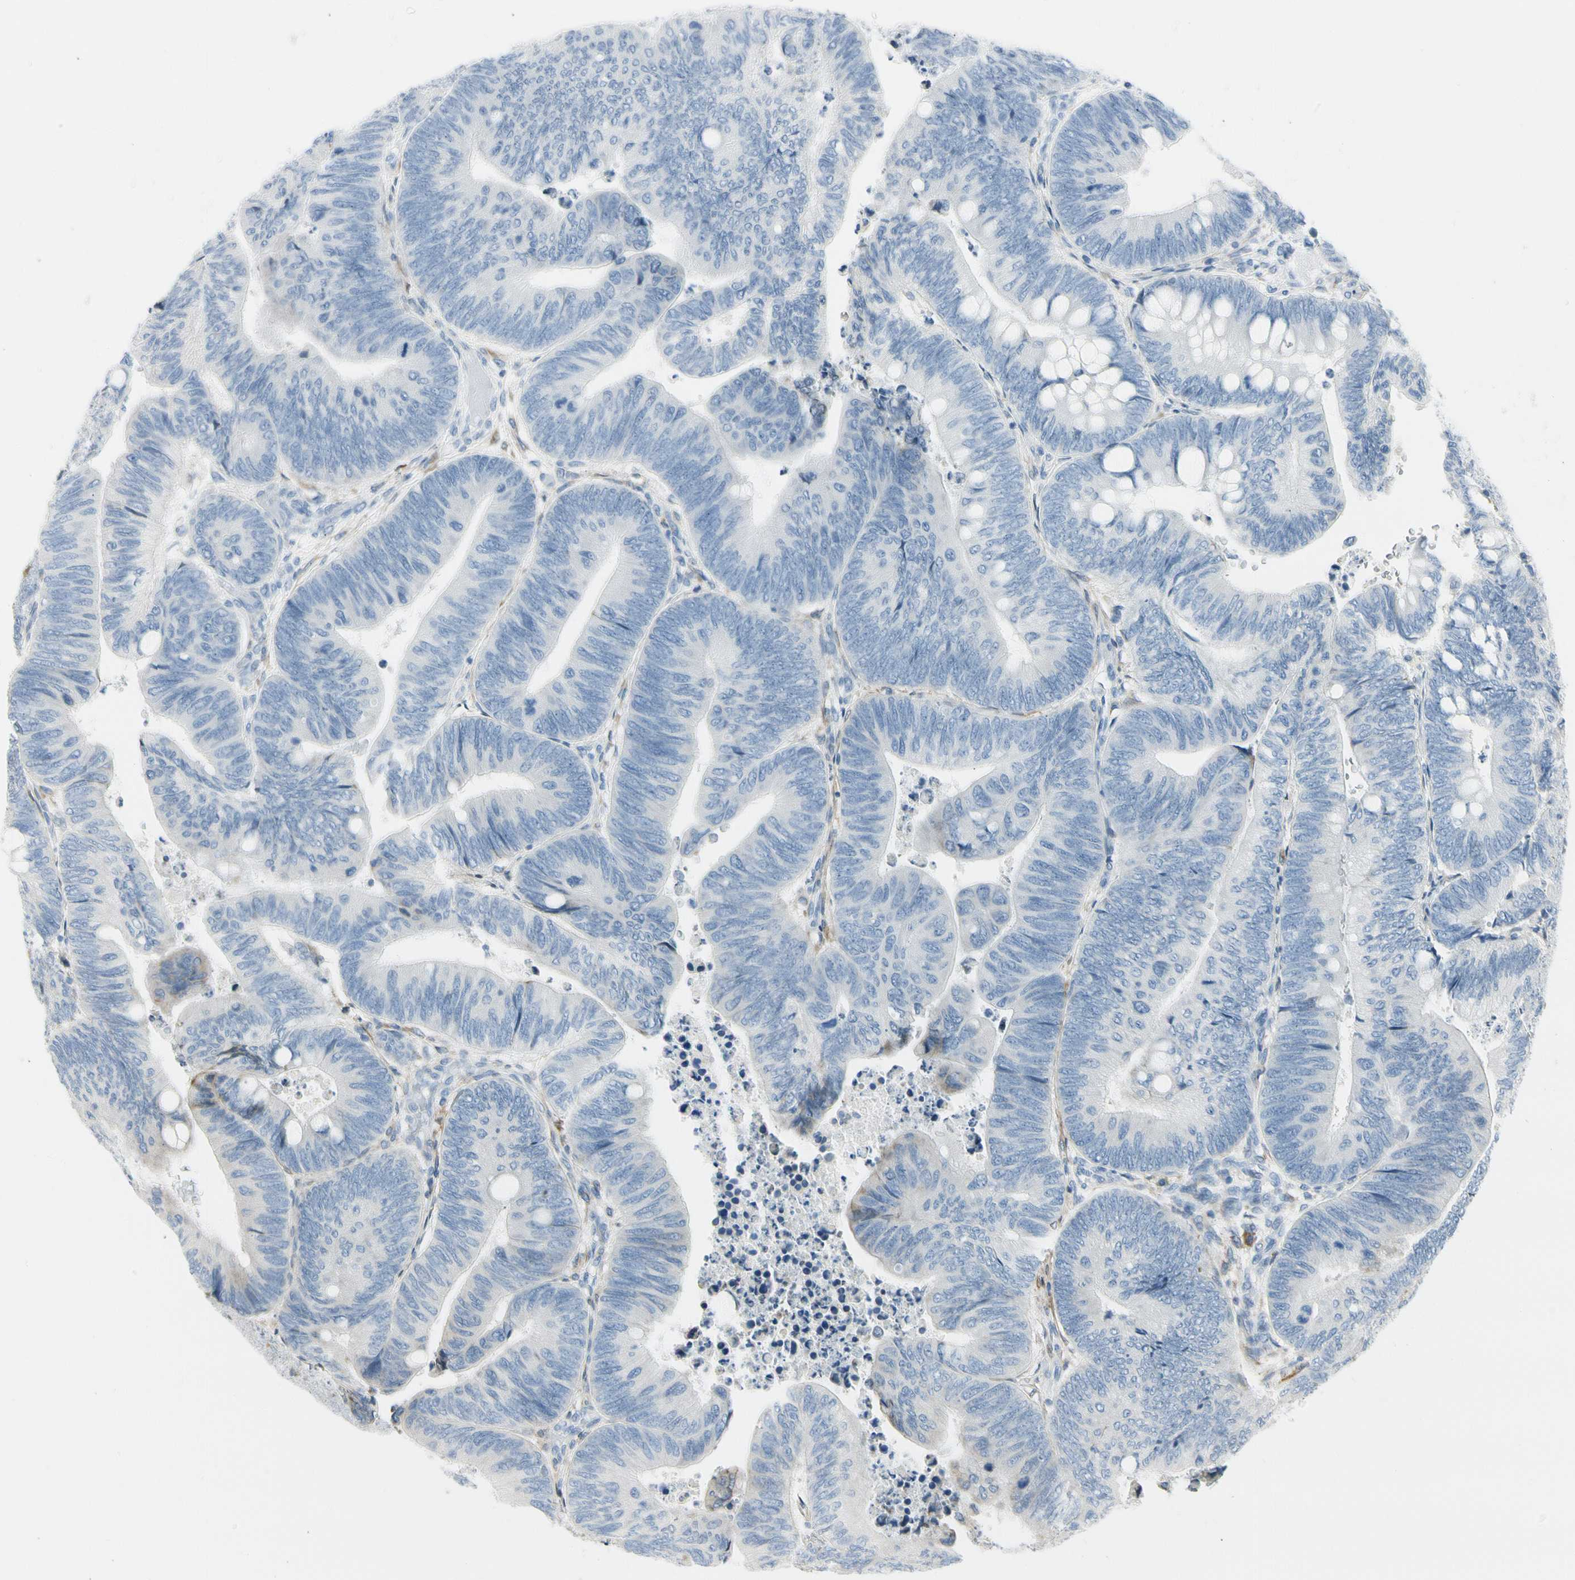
{"staining": {"intensity": "negative", "quantity": "none", "location": "none"}, "tissue": "colorectal cancer", "cell_type": "Tumor cells", "image_type": "cancer", "snomed": [{"axis": "morphology", "description": "Normal tissue, NOS"}, {"axis": "morphology", "description": "Adenocarcinoma, NOS"}, {"axis": "topography", "description": "Rectum"}, {"axis": "topography", "description": "Peripheral nerve tissue"}], "caption": "Immunohistochemistry (IHC) of human colorectal cancer reveals no expression in tumor cells.", "gene": "TNFSF11", "patient": {"sex": "male", "age": 92}}